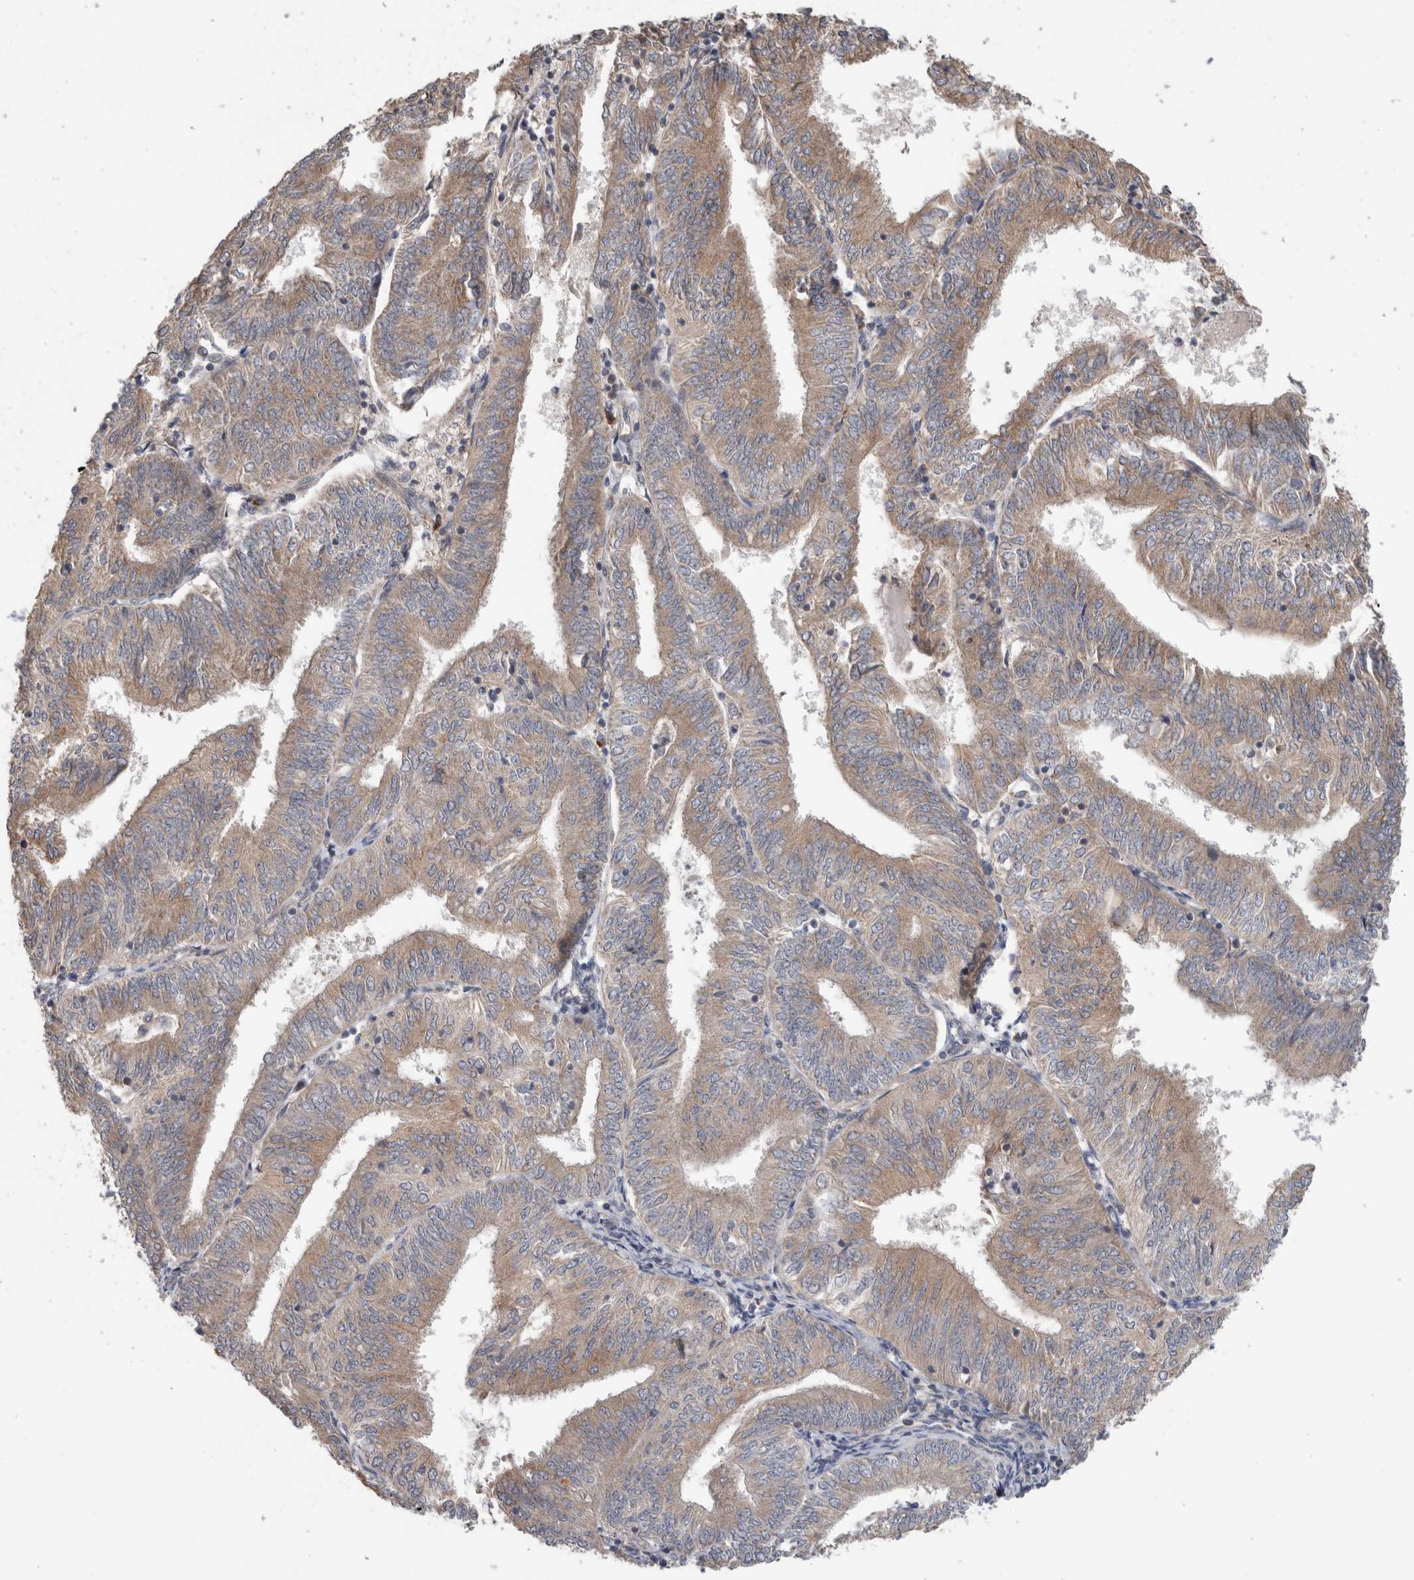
{"staining": {"intensity": "moderate", "quantity": ">75%", "location": "cytoplasmic/membranous"}, "tissue": "endometrial cancer", "cell_type": "Tumor cells", "image_type": "cancer", "snomed": [{"axis": "morphology", "description": "Adenocarcinoma, NOS"}, {"axis": "topography", "description": "Endometrium"}], "caption": "Immunohistochemical staining of endometrial cancer (adenocarcinoma) exhibits medium levels of moderate cytoplasmic/membranous staining in about >75% of tumor cells. The staining is performed using DAB brown chromogen to label protein expression. The nuclei are counter-stained blue using hematoxylin.", "gene": "TRIM5", "patient": {"sex": "female", "age": 58}}